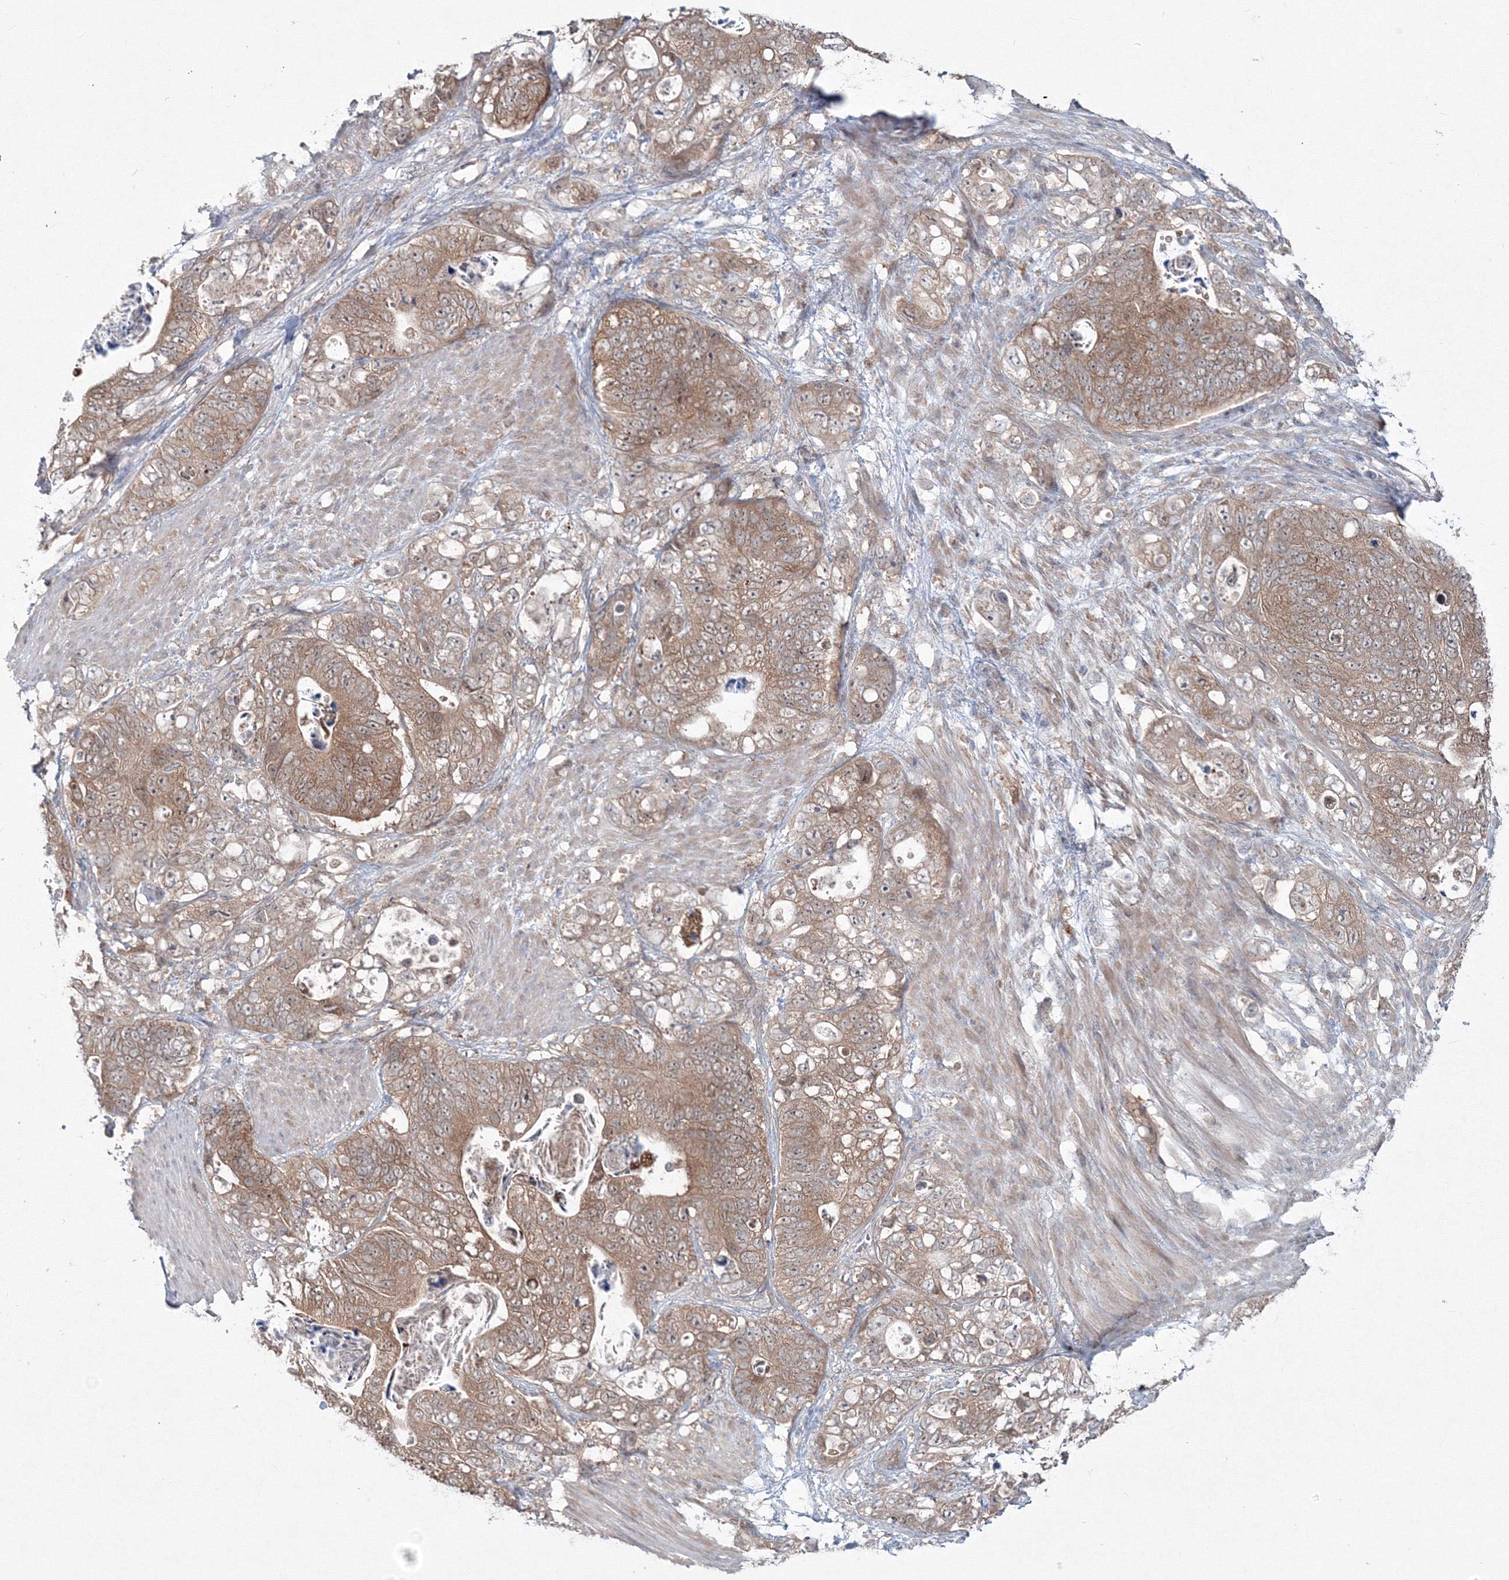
{"staining": {"intensity": "moderate", "quantity": ">75%", "location": "cytoplasmic/membranous"}, "tissue": "stomach cancer", "cell_type": "Tumor cells", "image_type": "cancer", "snomed": [{"axis": "morphology", "description": "Normal tissue, NOS"}, {"axis": "morphology", "description": "Adenocarcinoma, NOS"}, {"axis": "topography", "description": "Stomach"}], "caption": "Immunohistochemistry (IHC) image of adenocarcinoma (stomach) stained for a protein (brown), which exhibits medium levels of moderate cytoplasmic/membranous positivity in about >75% of tumor cells.", "gene": "MKRN2", "patient": {"sex": "female", "age": 89}}